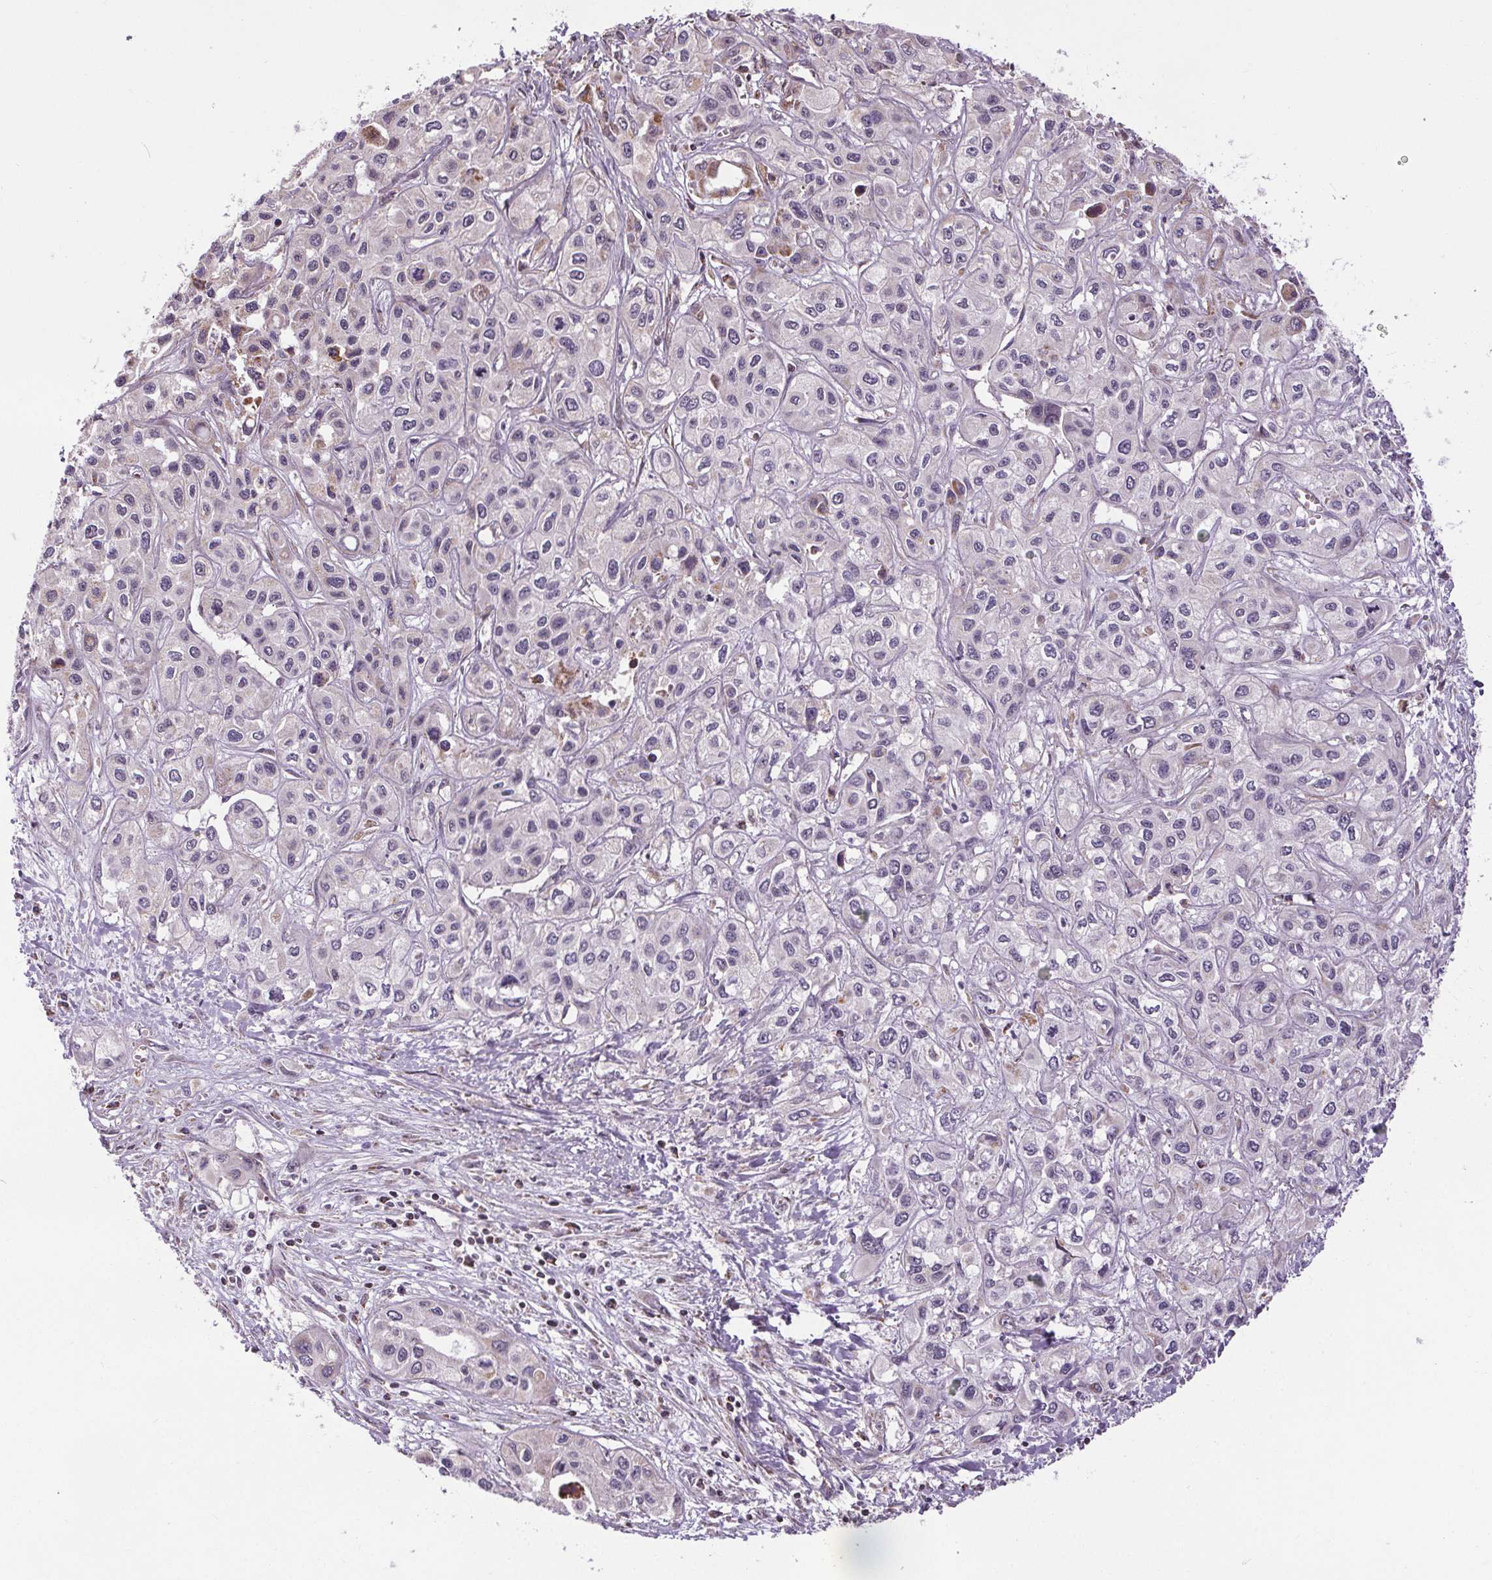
{"staining": {"intensity": "negative", "quantity": "none", "location": "none"}, "tissue": "liver cancer", "cell_type": "Tumor cells", "image_type": "cancer", "snomed": [{"axis": "morphology", "description": "Cholangiocarcinoma"}, {"axis": "topography", "description": "Liver"}], "caption": "Immunohistochemical staining of human liver cholangiocarcinoma demonstrates no significant staining in tumor cells.", "gene": "ZNF548", "patient": {"sex": "female", "age": 66}}